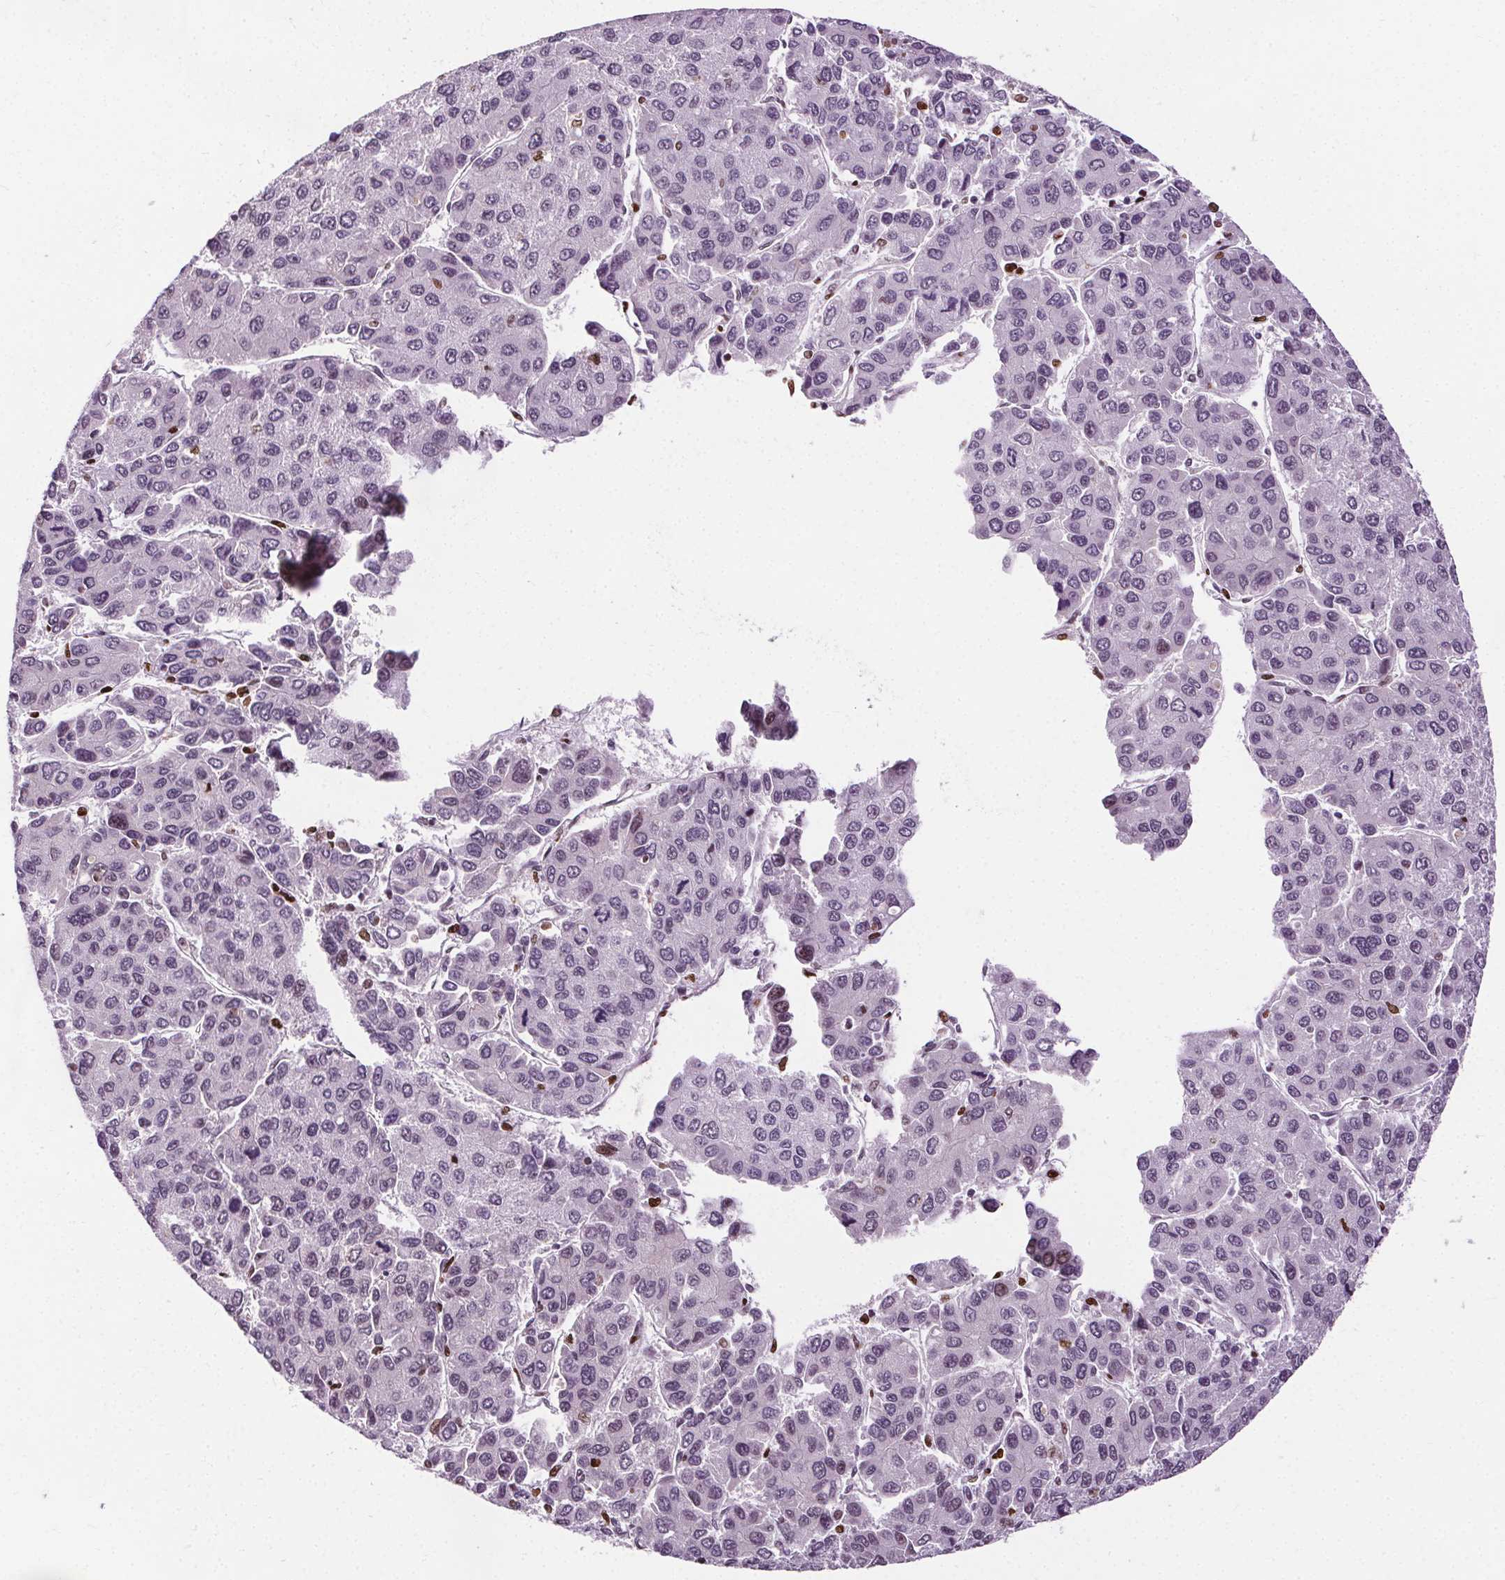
{"staining": {"intensity": "weak", "quantity": "<25%", "location": "nuclear"}, "tissue": "liver cancer", "cell_type": "Tumor cells", "image_type": "cancer", "snomed": [{"axis": "morphology", "description": "Carcinoma, Hepatocellular, NOS"}, {"axis": "topography", "description": "Liver"}], "caption": "Tumor cells are negative for brown protein staining in liver cancer (hepatocellular carcinoma). (DAB (3,3'-diaminobenzidine) immunohistochemistry (IHC) with hematoxylin counter stain).", "gene": "CEBPA", "patient": {"sex": "female", "age": 66}}